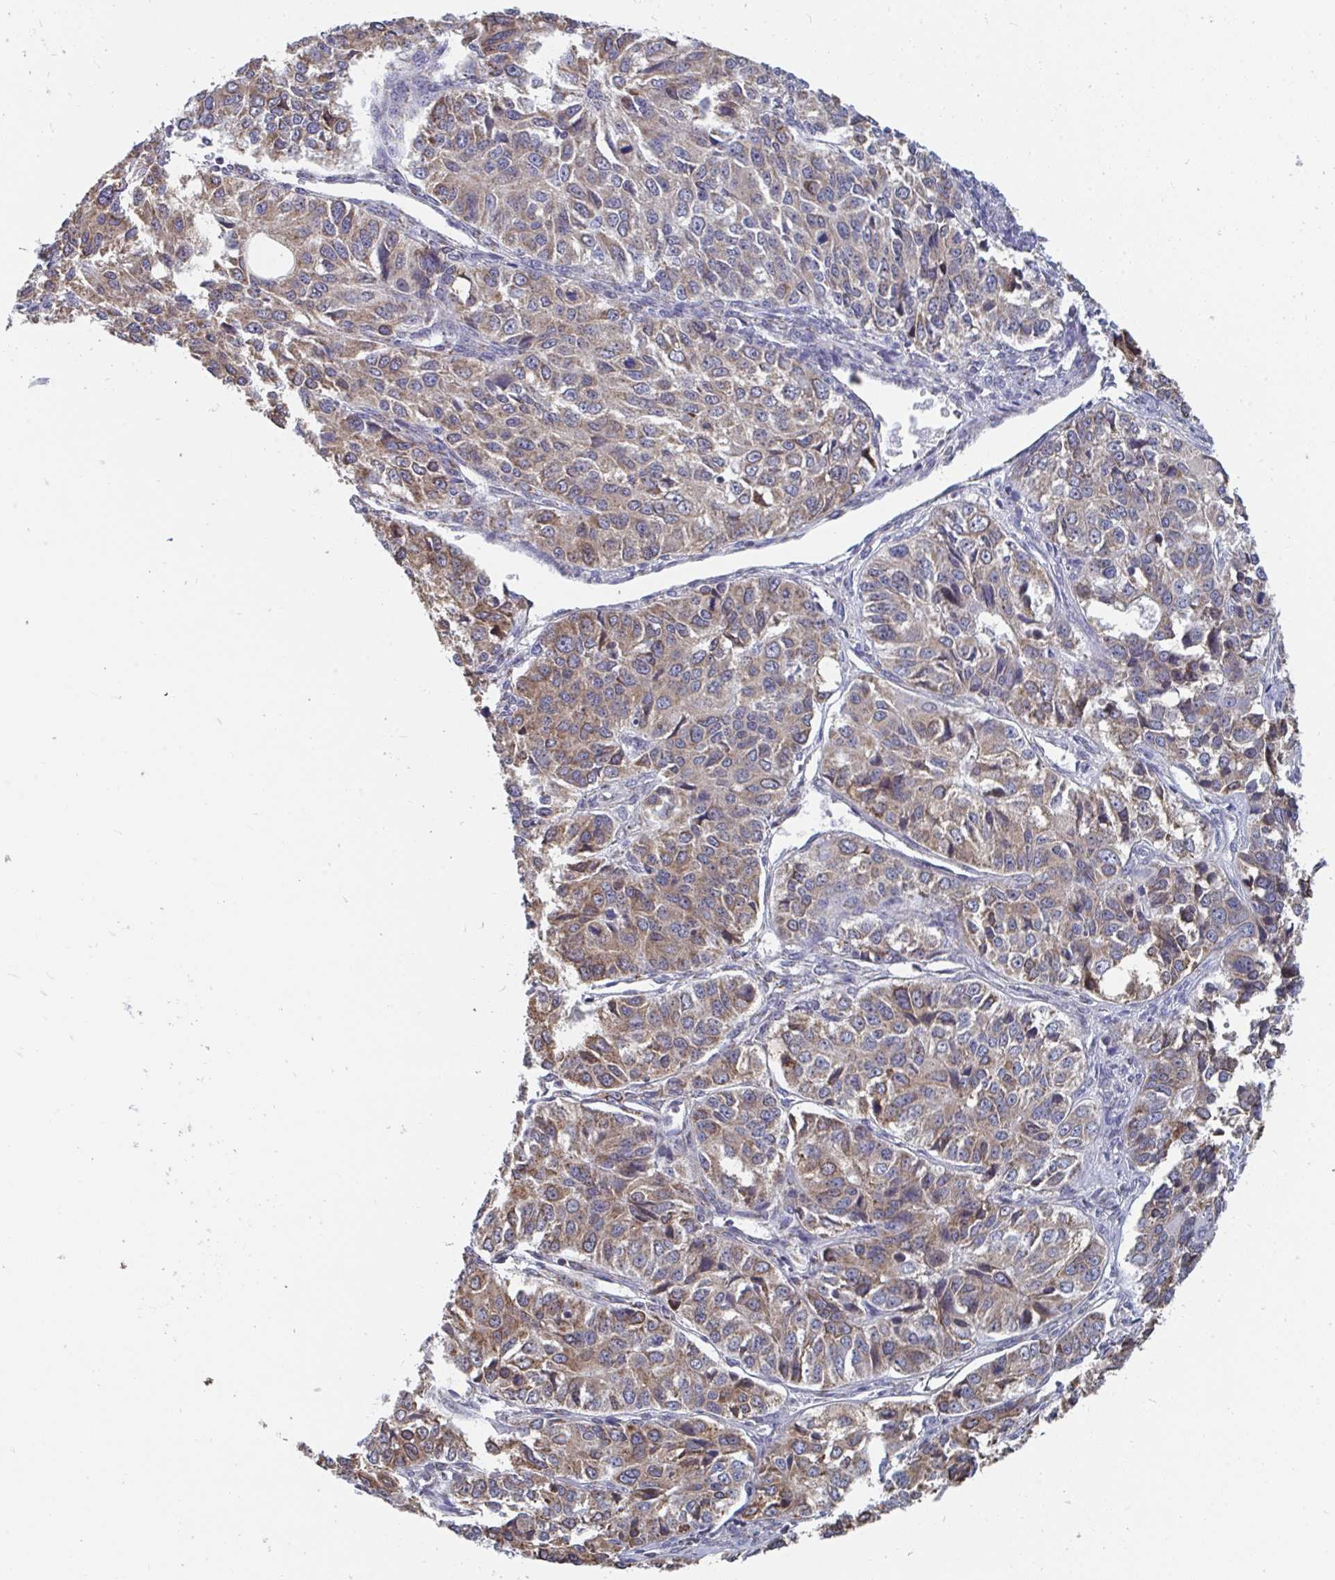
{"staining": {"intensity": "weak", "quantity": ">75%", "location": "cytoplasmic/membranous"}, "tissue": "ovarian cancer", "cell_type": "Tumor cells", "image_type": "cancer", "snomed": [{"axis": "morphology", "description": "Carcinoma, endometroid"}, {"axis": "topography", "description": "Ovary"}], "caption": "About >75% of tumor cells in ovarian cancer show weak cytoplasmic/membranous protein staining as visualized by brown immunohistochemical staining.", "gene": "ELAVL1", "patient": {"sex": "female", "age": 51}}